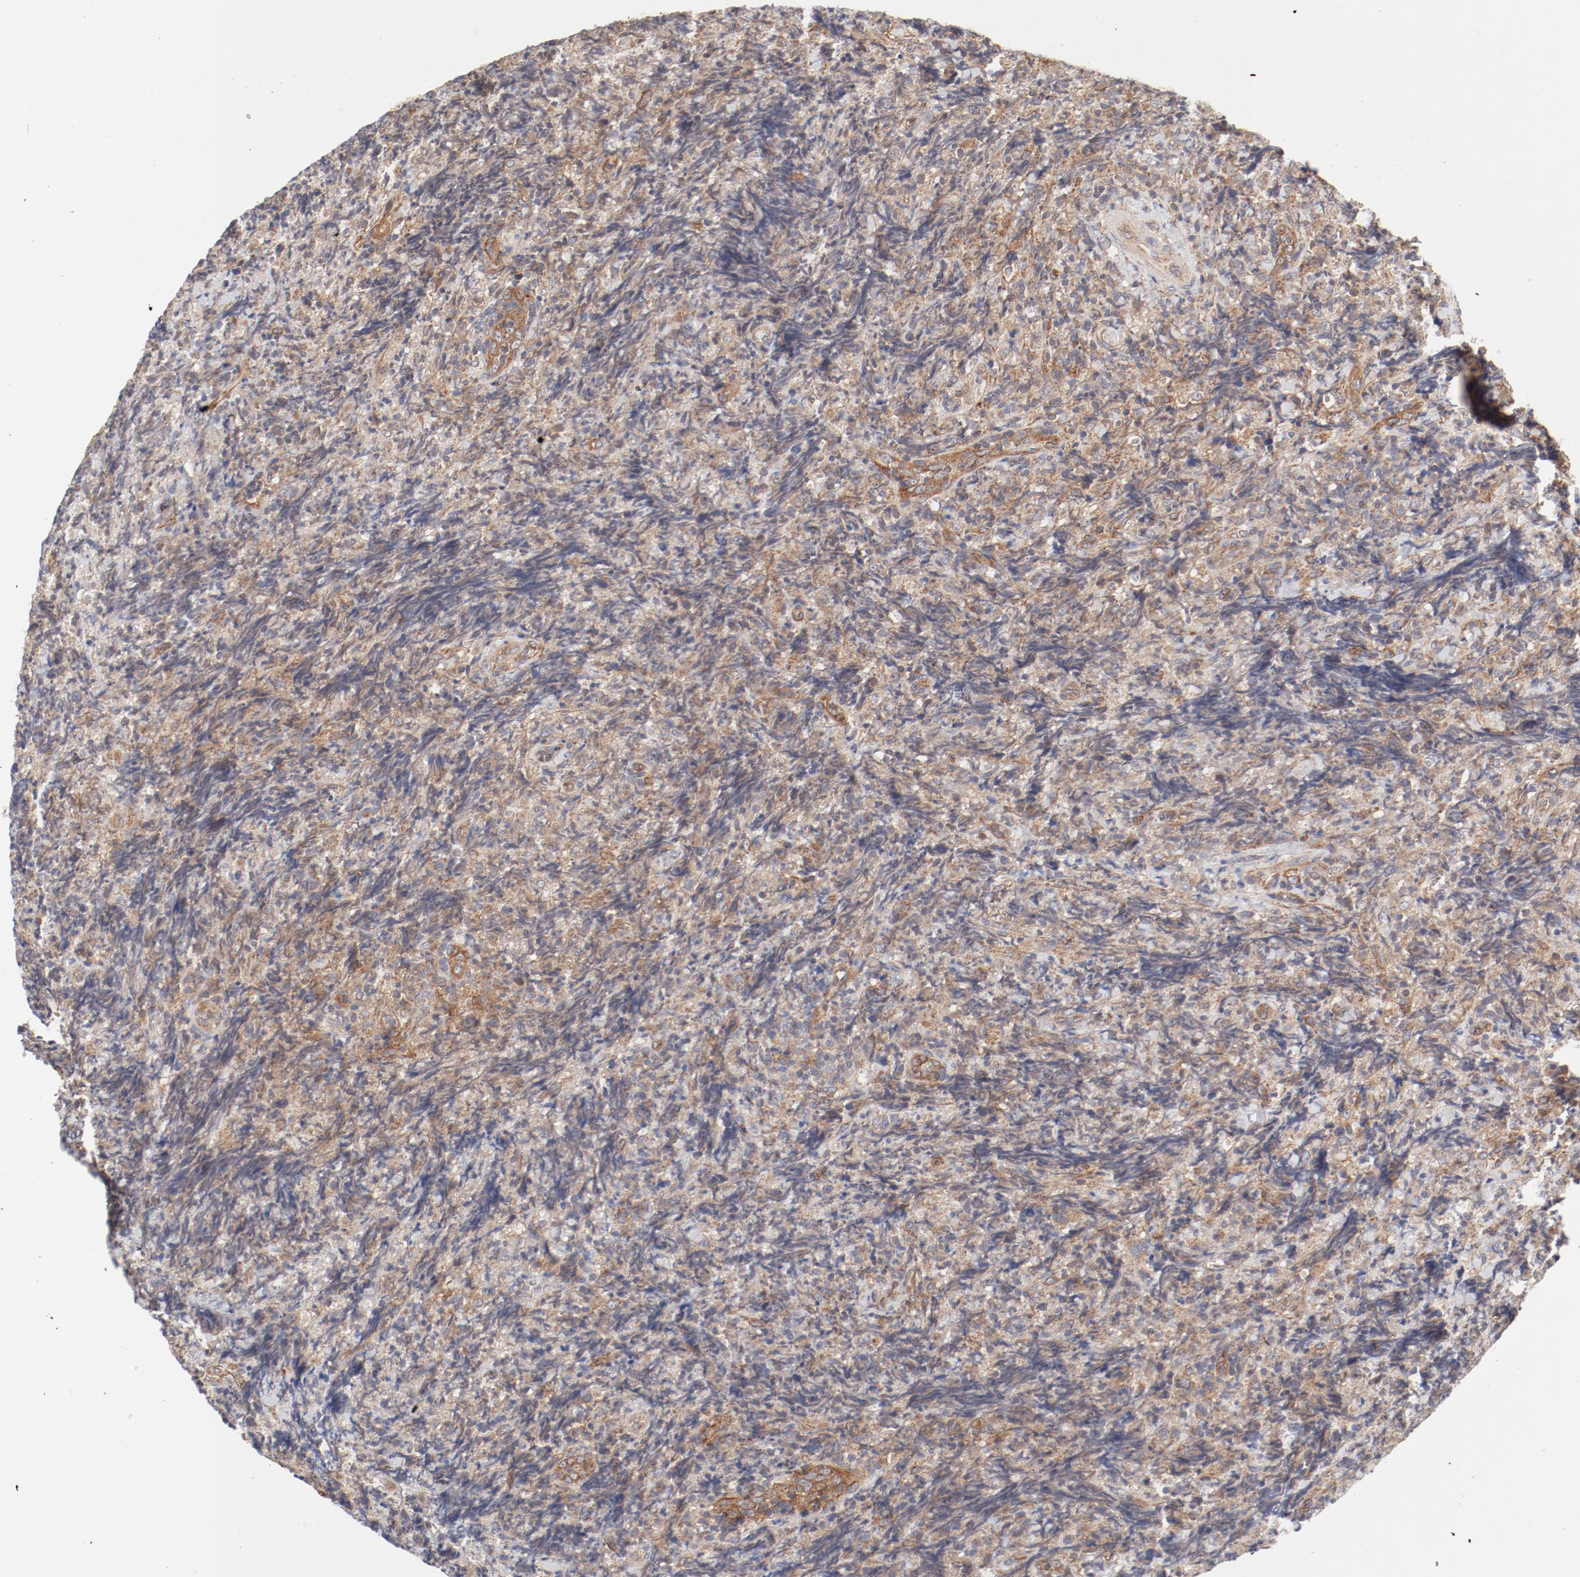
{"staining": {"intensity": "moderate", "quantity": ">75%", "location": "cytoplasmic/membranous"}, "tissue": "lymphoma", "cell_type": "Tumor cells", "image_type": "cancer", "snomed": [{"axis": "morphology", "description": "Malignant lymphoma, non-Hodgkin's type, High grade"}, {"axis": "topography", "description": "Tonsil"}], "caption": "Immunohistochemical staining of human malignant lymphoma, non-Hodgkin's type (high-grade) demonstrates medium levels of moderate cytoplasmic/membranous staining in about >75% of tumor cells.", "gene": "AP2A1", "patient": {"sex": "female", "age": 36}}